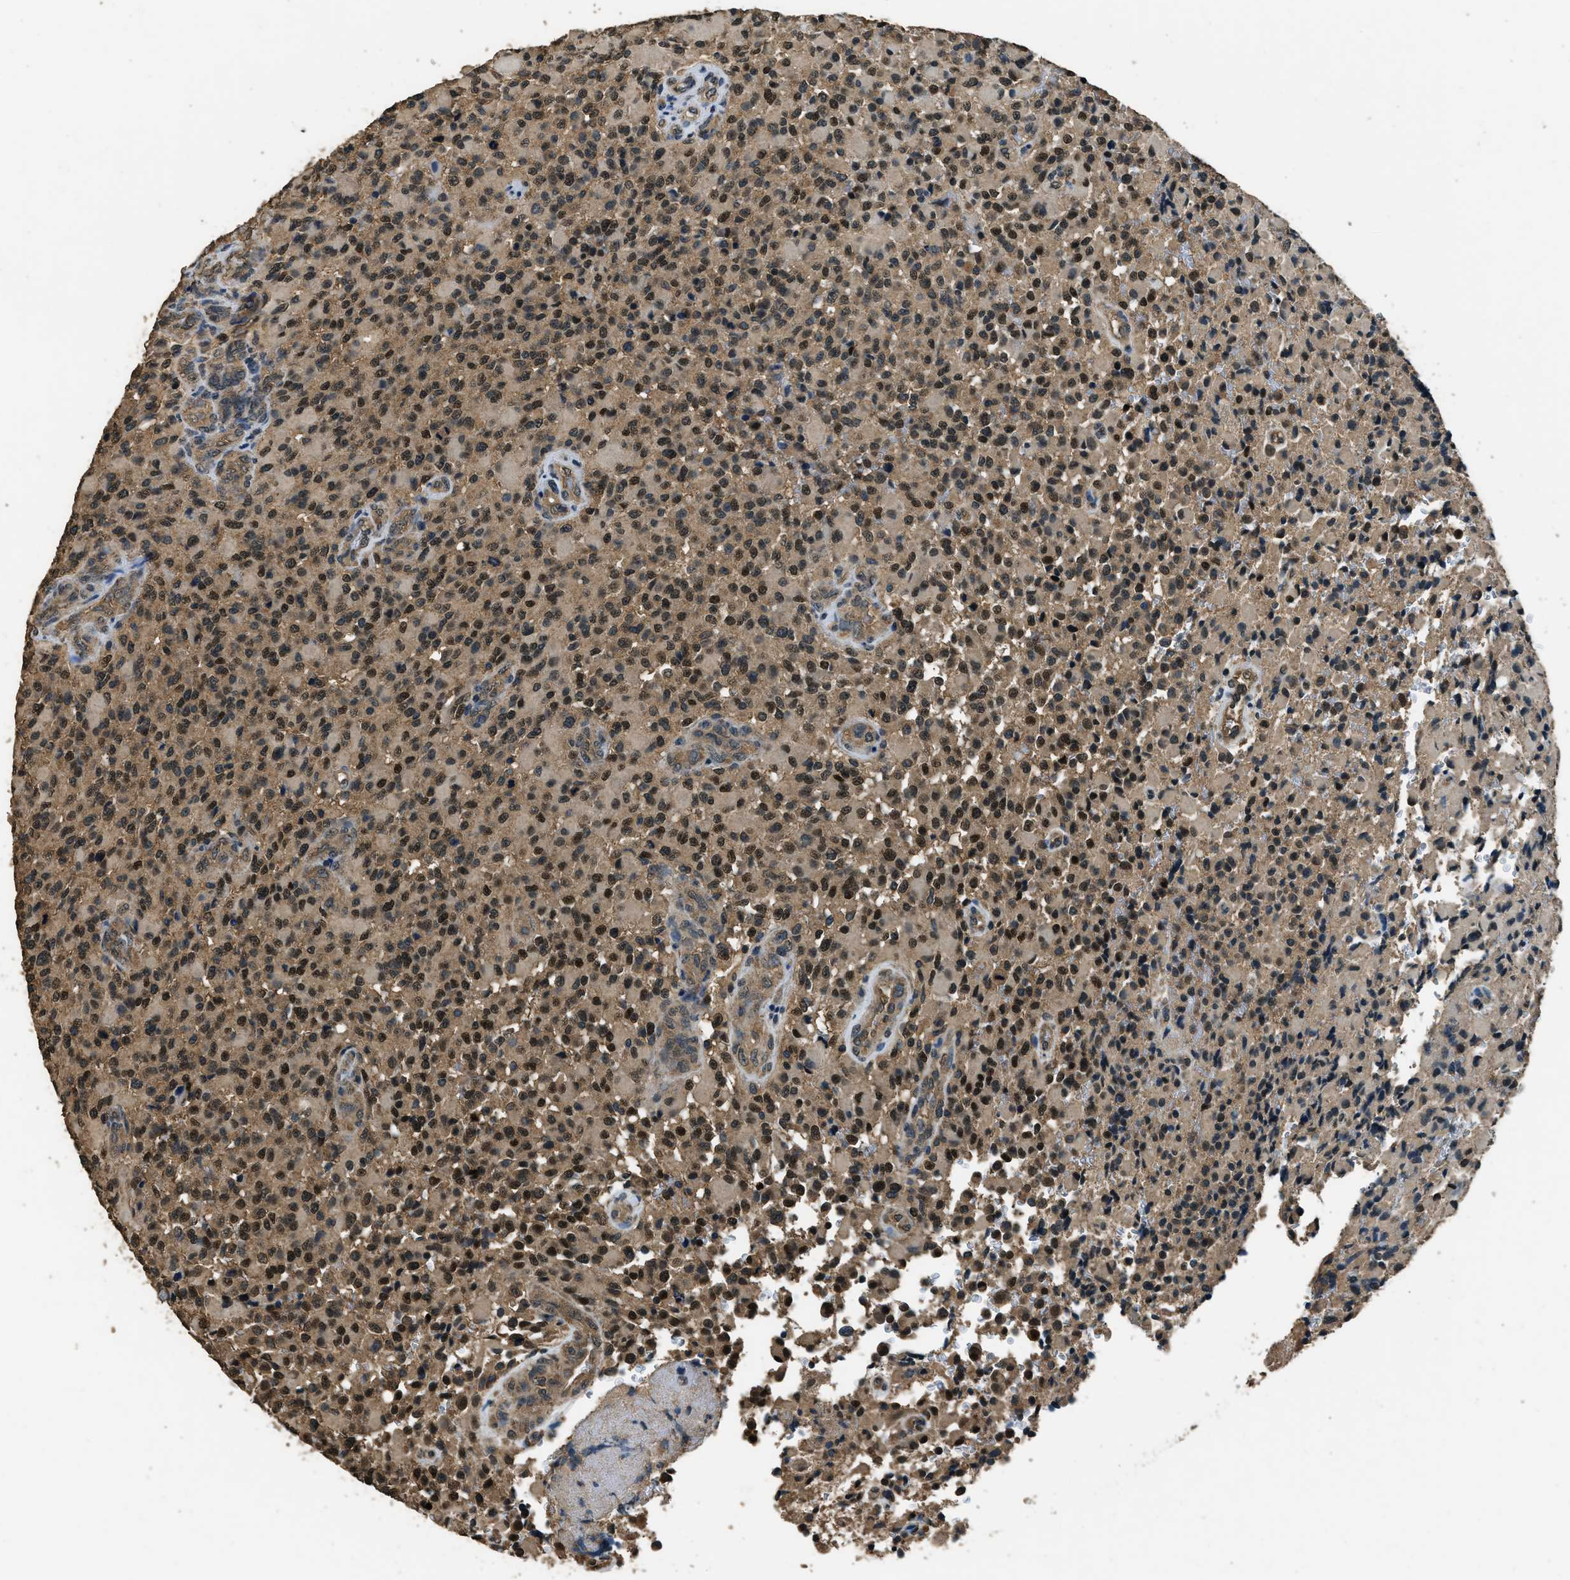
{"staining": {"intensity": "moderate", "quantity": "25%-75%", "location": "cytoplasmic/membranous"}, "tissue": "glioma", "cell_type": "Tumor cells", "image_type": "cancer", "snomed": [{"axis": "morphology", "description": "Glioma, malignant, High grade"}, {"axis": "topography", "description": "Brain"}], "caption": "Immunohistochemistry (IHC) histopathology image of neoplastic tissue: glioma stained using immunohistochemistry displays medium levels of moderate protein expression localized specifically in the cytoplasmic/membranous of tumor cells, appearing as a cytoplasmic/membranous brown color.", "gene": "SALL3", "patient": {"sex": "male", "age": 71}}